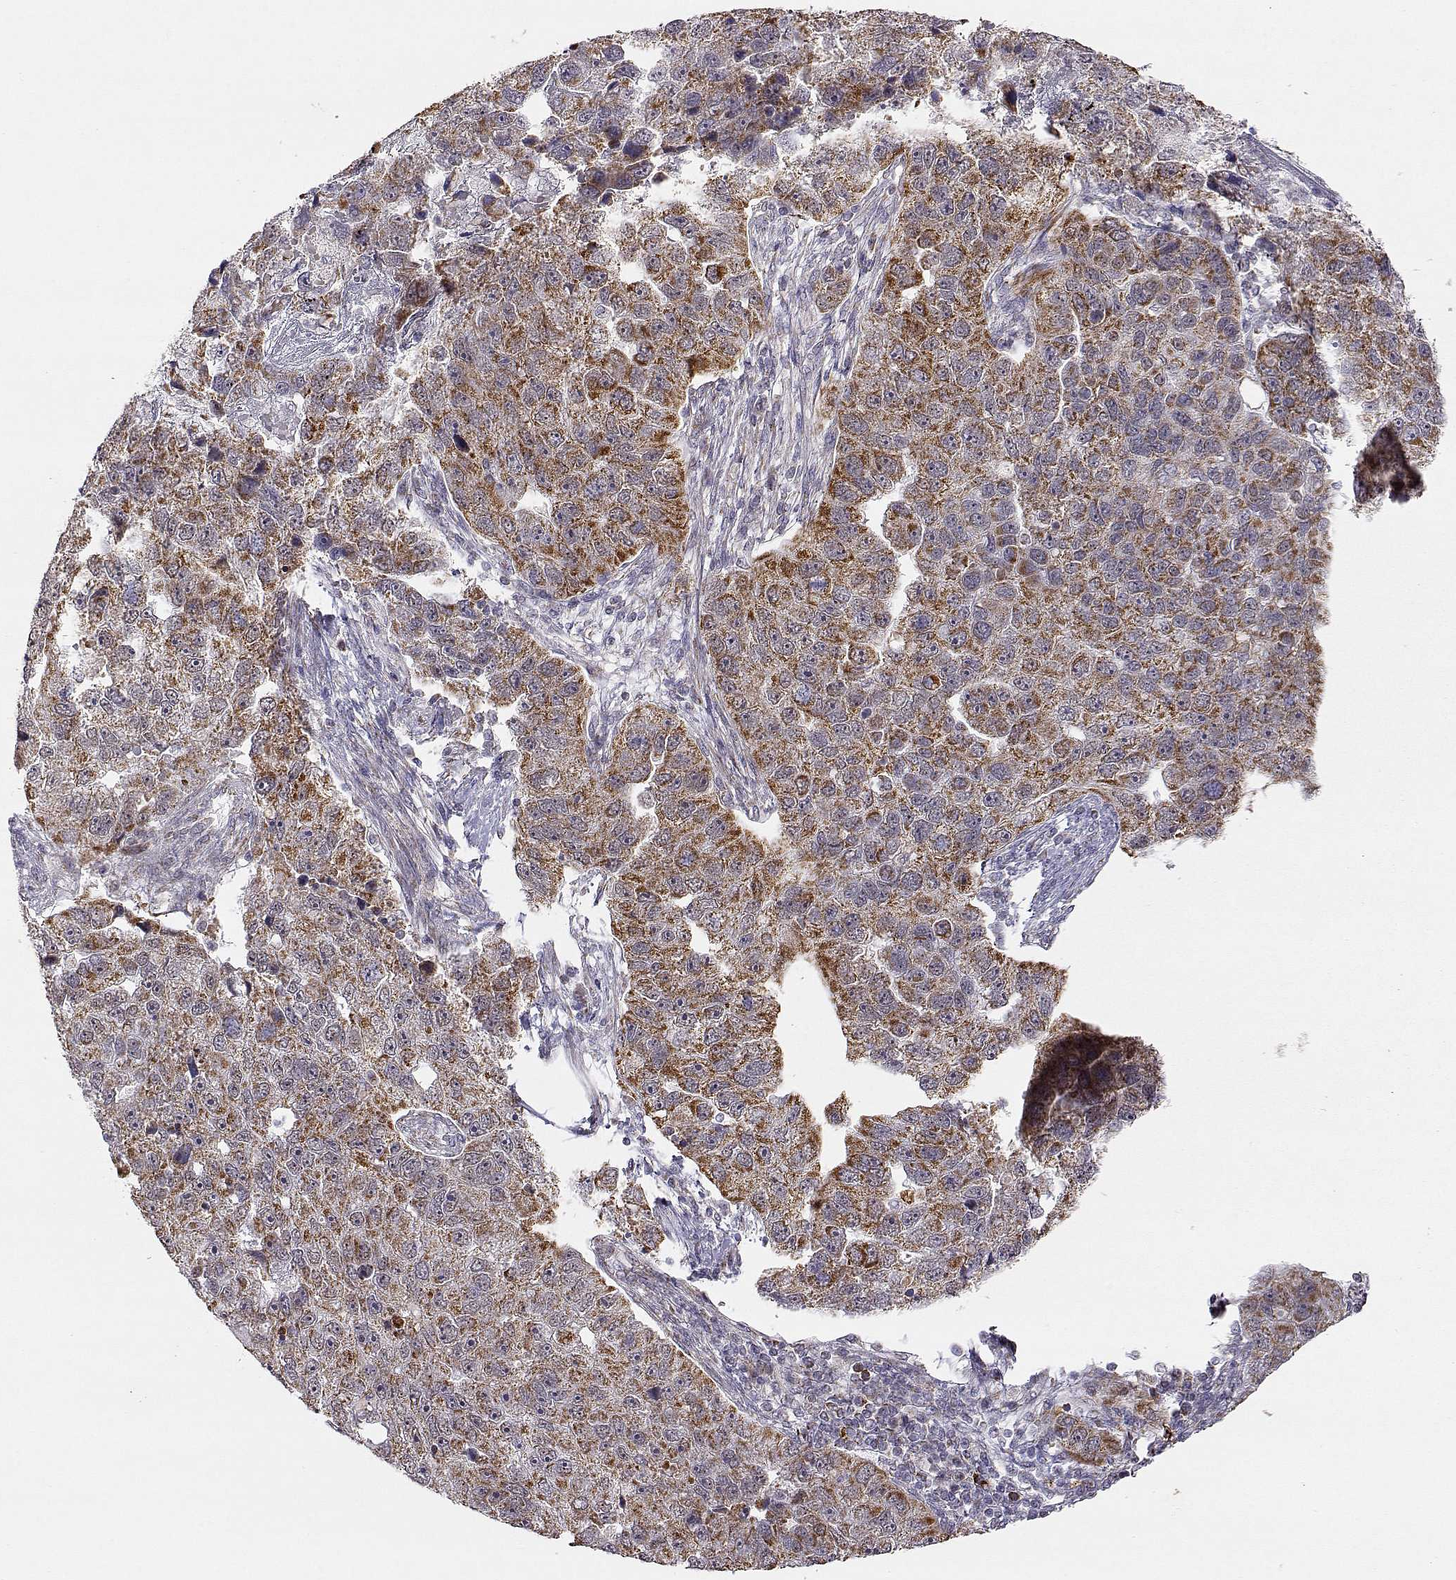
{"staining": {"intensity": "moderate", "quantity": "25%-75%", "location": "cytoplasmic/membranous"}, "tissue": "pancreatic cancer", "cell_type": "Tumor cells", "image_type": "cancer", "snomed": [{"axis": "morphology", "description": "Adenocarcinoma, NOS"}, {"axis": "topography", "description": "Pancreas"}], "caption": "A brown stain highlights moderate cytoplasmic/membranous expression of a protein in human pancreatic cancer (adenocarcinoma) tumor cells. Immunohistochemistry (ihc) stains the protein in brown and the nuclei are stained blue.", "gene": "EXOG", "patient": {"sex": "female", "age": 61}}